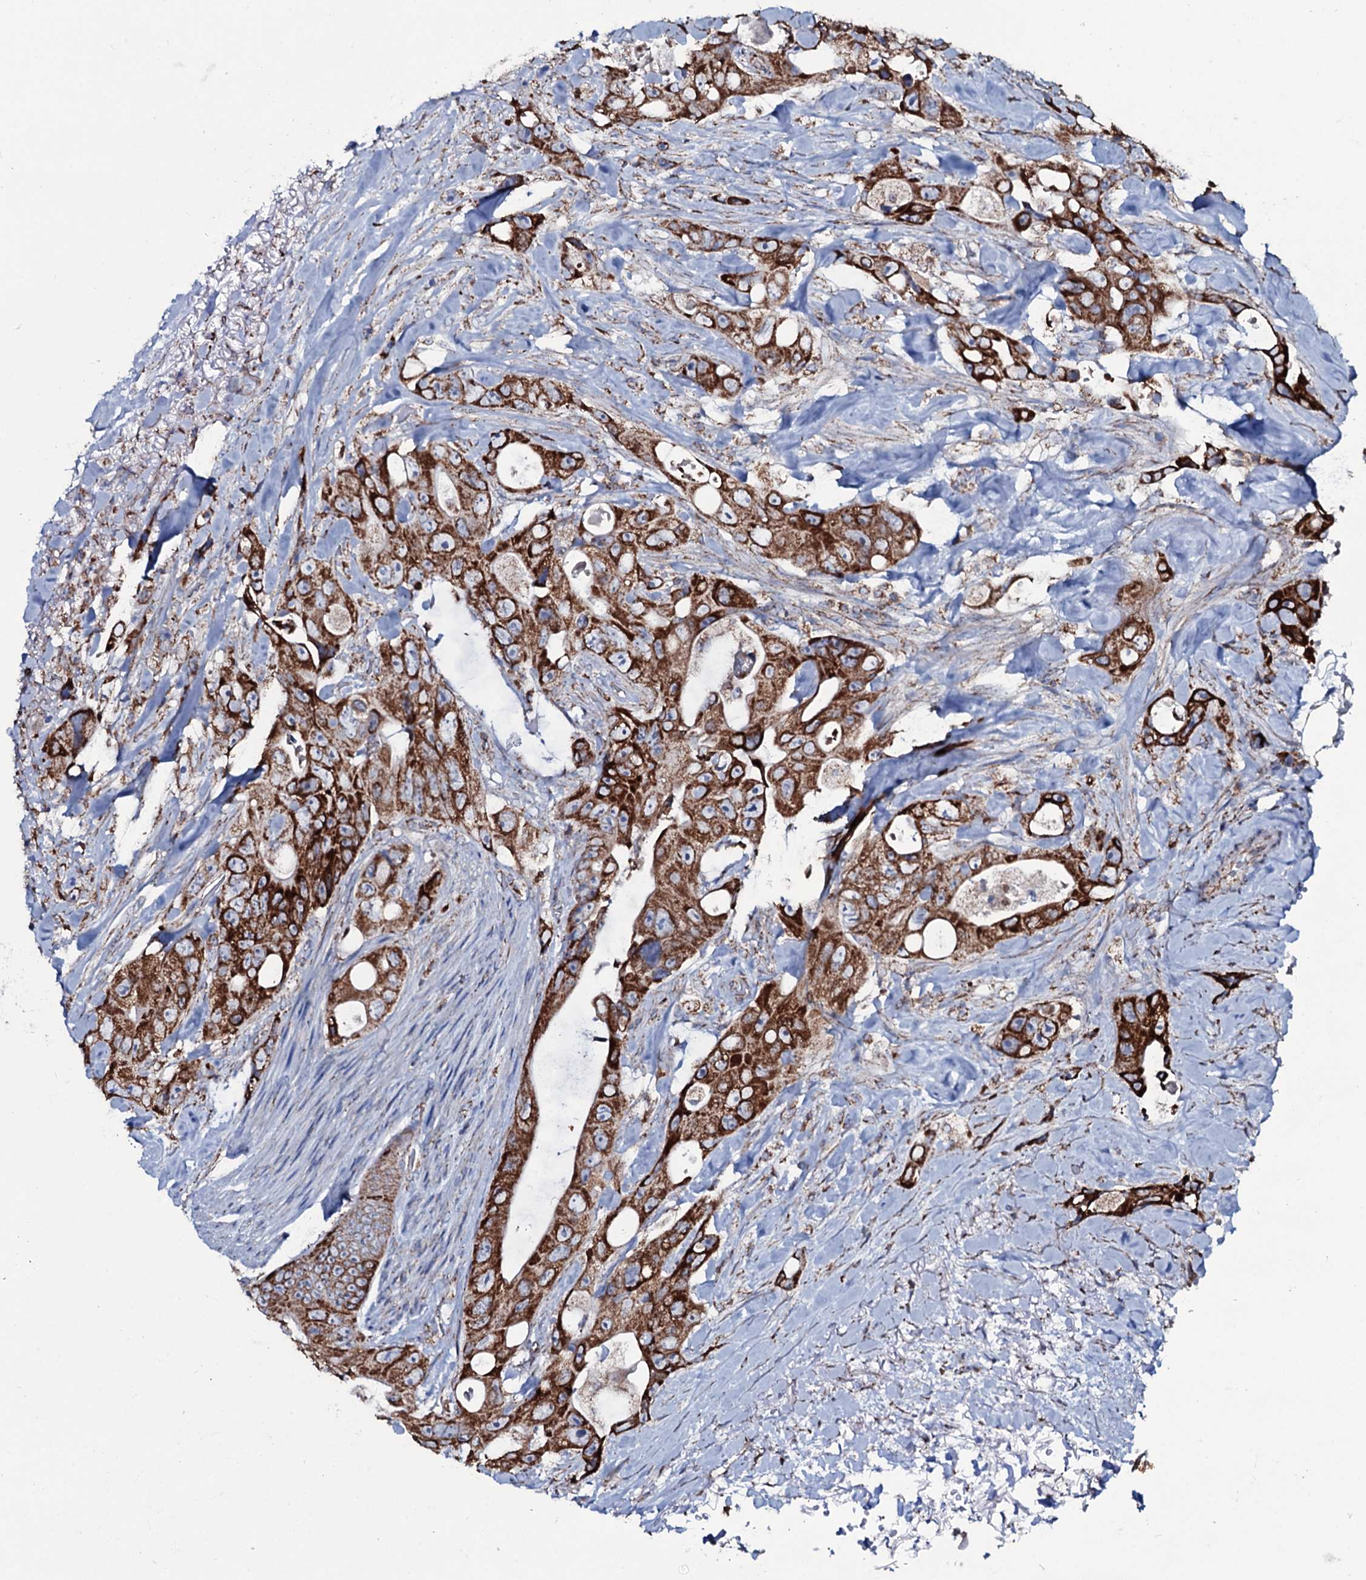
{"staining": {"intensity": "strong", "quantity": ">75%", "location": "cytoplasmic/membranous"}, "tissue": "colorectal cancer", "cell_type": "Tumor cells", "image_type": "cancer", "snomed": [{"axis": "morphology", "description": "Adenocarcinoma, NOS"}, {"axis": "topography", "description": "Colon"}], "caption": "Immunohistochemistry staining of colorectal adenocarcinoma, which exhibits high levels of strong cytoplasmic/membranous positivity in approximately >75% of tumor cells indicating strong cytoplasmic/membranous protein expression. The staining was performed using DAB (3,3'-diaminobenzidine) (brown) for protein detection and nuclei were counterstained in hematoxylin (blue).", "gene": "MRPS35", "patient": {"sex": "female", "age": 46}}